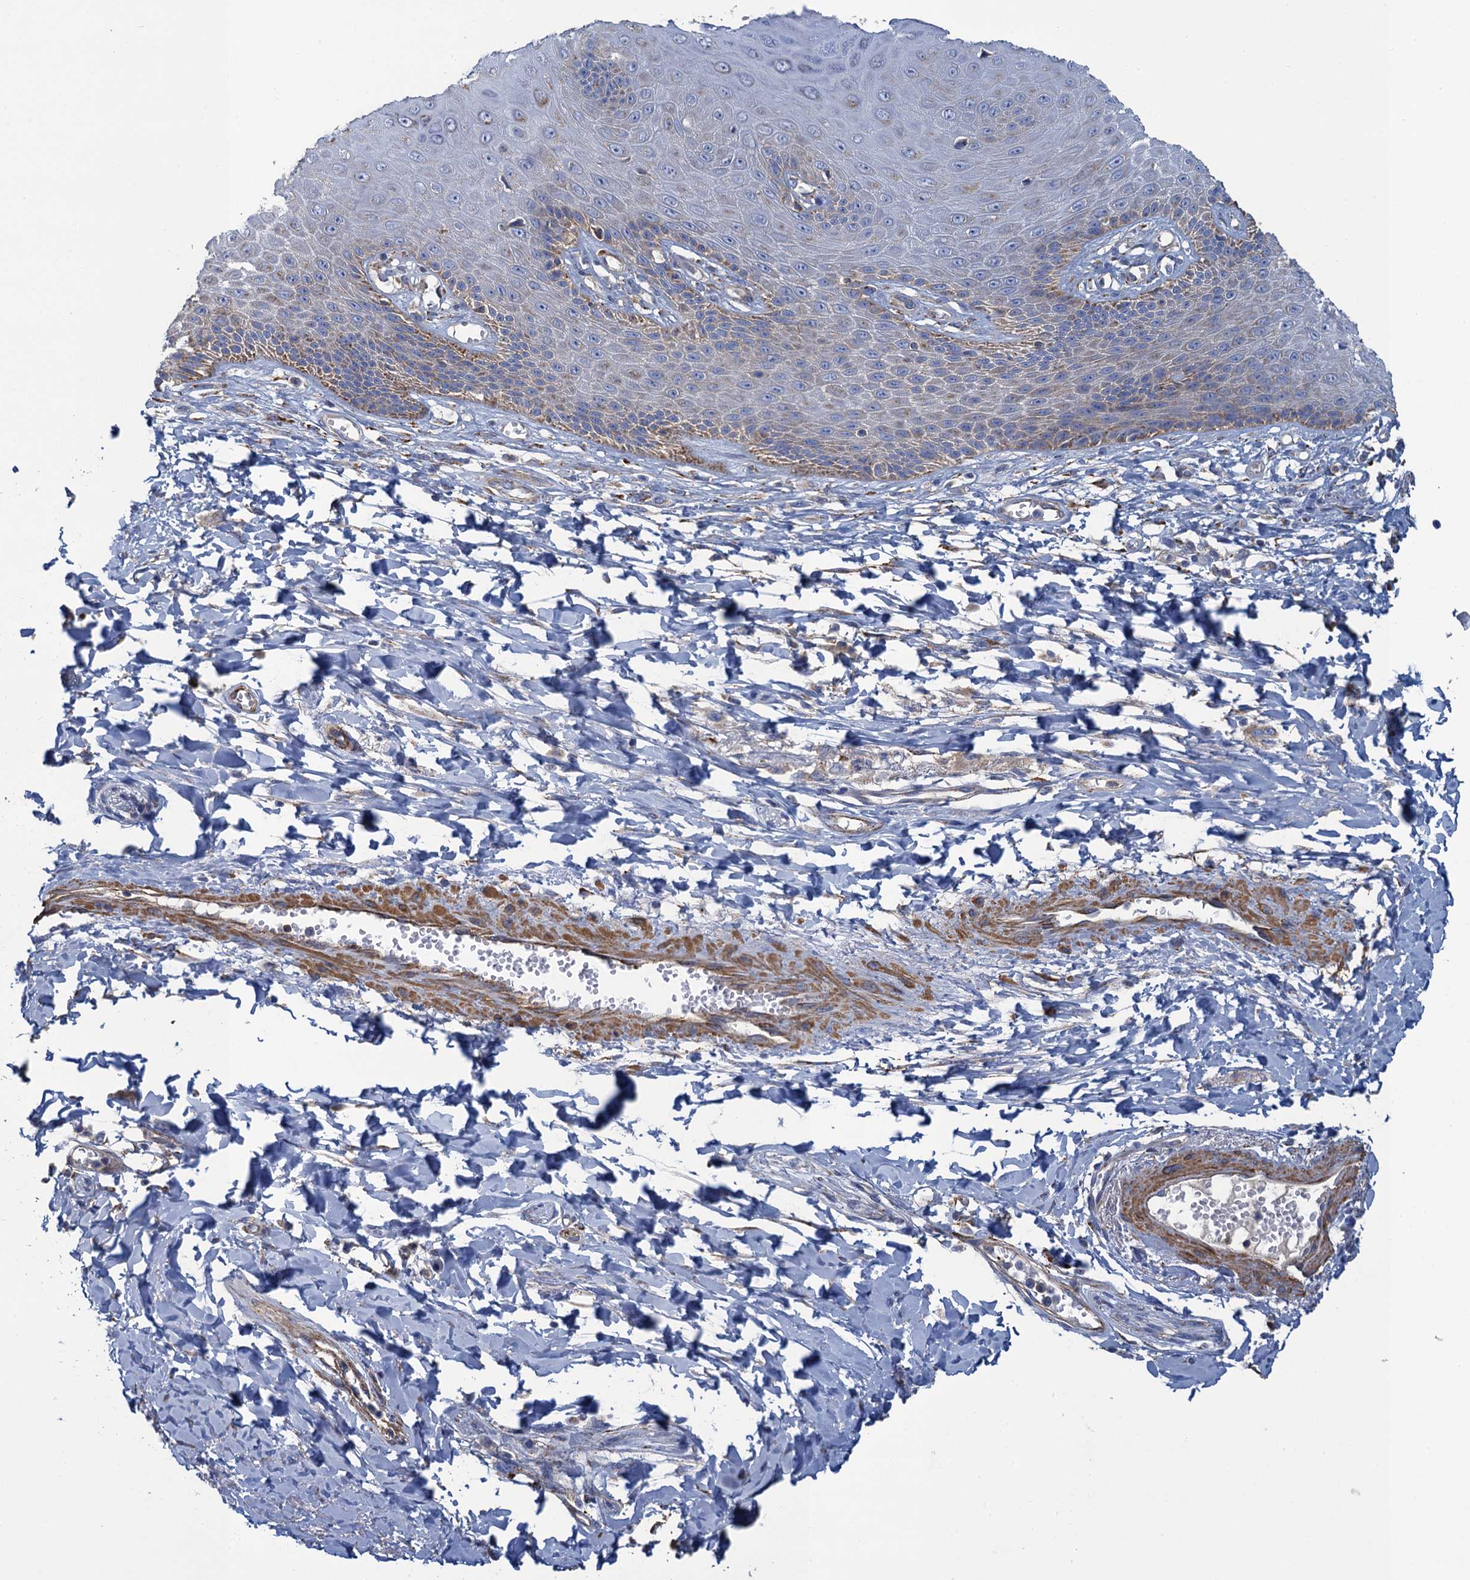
{"staining": {"intensity": "moderate", "quantity": "<25%", "location": "cytoplasmic/membranous"}, "tissue": "skin", "cell_type": "Epidermal cells", "image_type": "normal", "snomed": [{"axis": "morphology", "description": "Normal tissue, NOS"}, {"axis": "topography", "description": "Anal"}], "caption": "There is low levels of moderate cytoplasmic/membranous expression in epidermal cells of benign skin, as demonstrated by immunohistochemical staining (brown color).", "gene": "ENSG00000260643", "patient": {"sex": "male", "age": 78}}